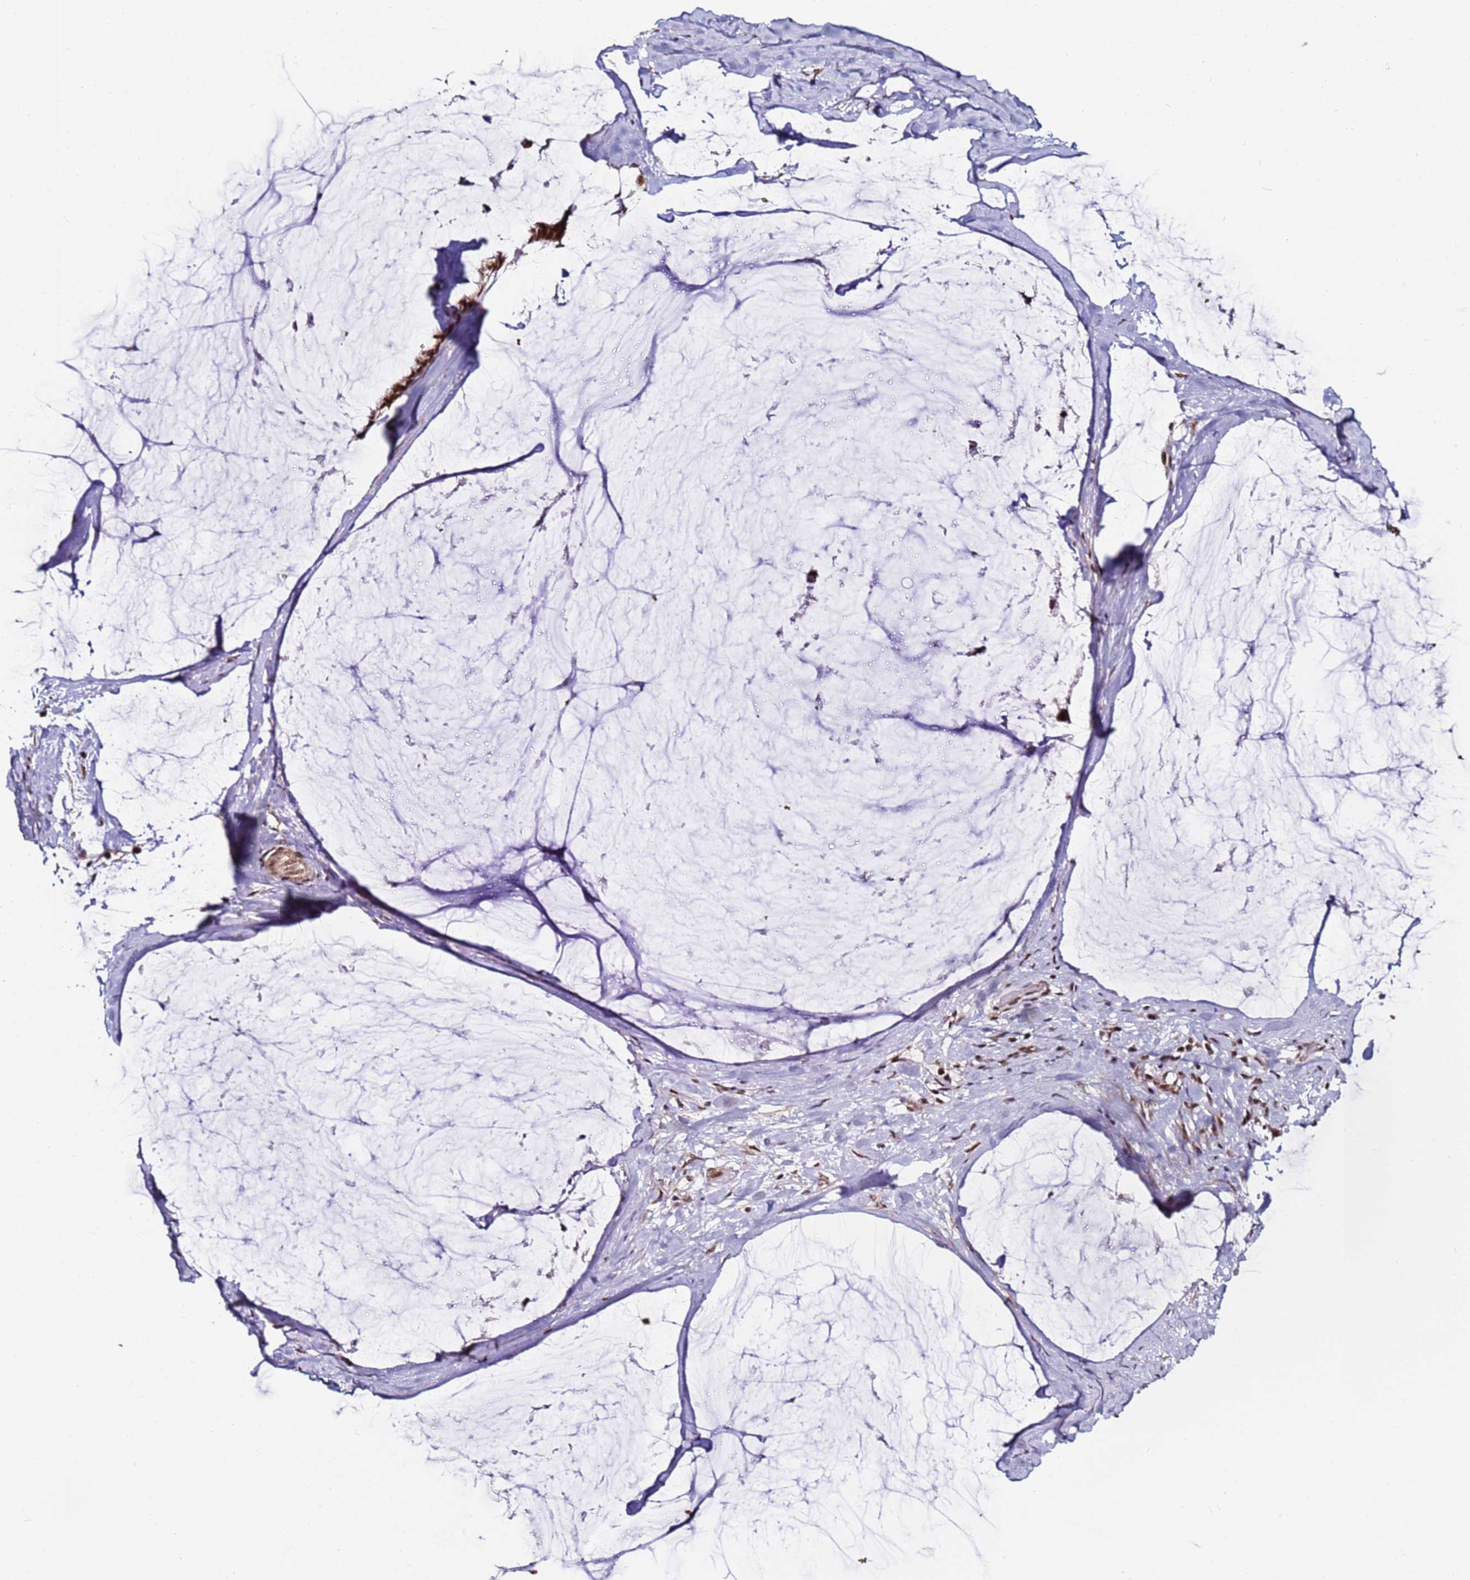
{"staining": {"intensity": "moderate", "quantity": ">75%", "location": "cytoplasmic/membranous,nuclear"}, "tissue": "ovarian cancer", "cell_type": "Tumor cells", "image_type": "cancer", "snomed": [{"axis": "morphology", "description": "Cystadenocarcinoma, mucinous, NOS"}, {"axis": "topography", "description": "Ovary"}], "caption": "Human ovarian cancer stained with a protein marker exhibits moderate staining in tumor cells.", "gene": "PPM1H", "patient": {"sex": "female", "age": 39}}